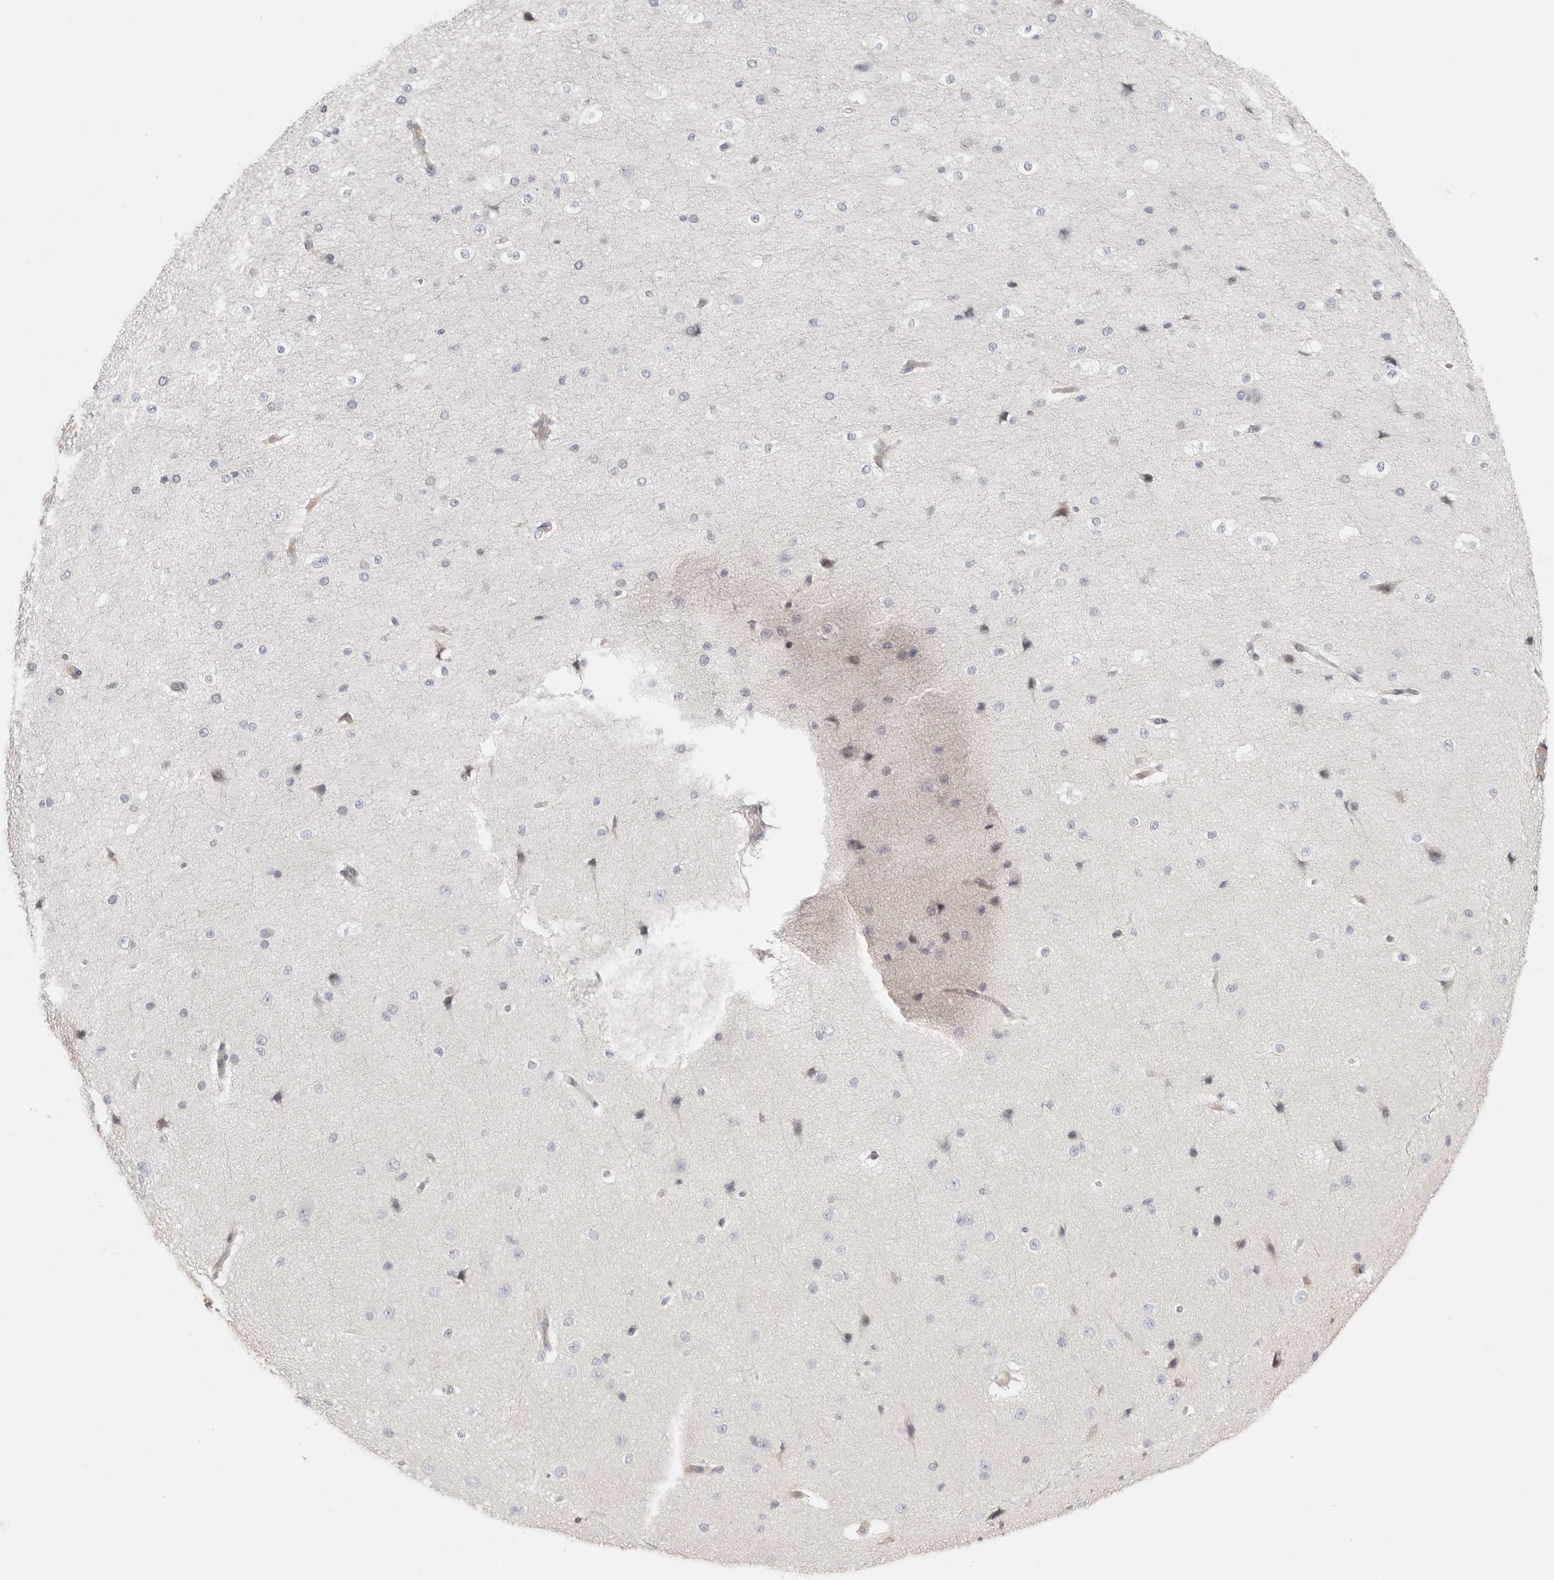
{"staining": {"intensity": "weak", "quantity": "<25%", "location": "cytoplasmic/membranous"}, "tissue": "cerebral cortex", "cell_type": "Endothelial cells", "image_type": "normal", "snomed": [{"axis": "morphology", "description": "Normal tissue, NOS"}, {"axis": "morphology", "description": "Developmental malformation"}, {"axis": "topography", "description": "Cerebral cortex"}], "caption": "Endothelial cells are negative for brown protein staining in normal cerebral cortex. (DAB immunohistochemistry visualized using brightfield microscopy, high magnification).", "gene": "RXFP1", "patient": {"sex": "female", "age": 30}}